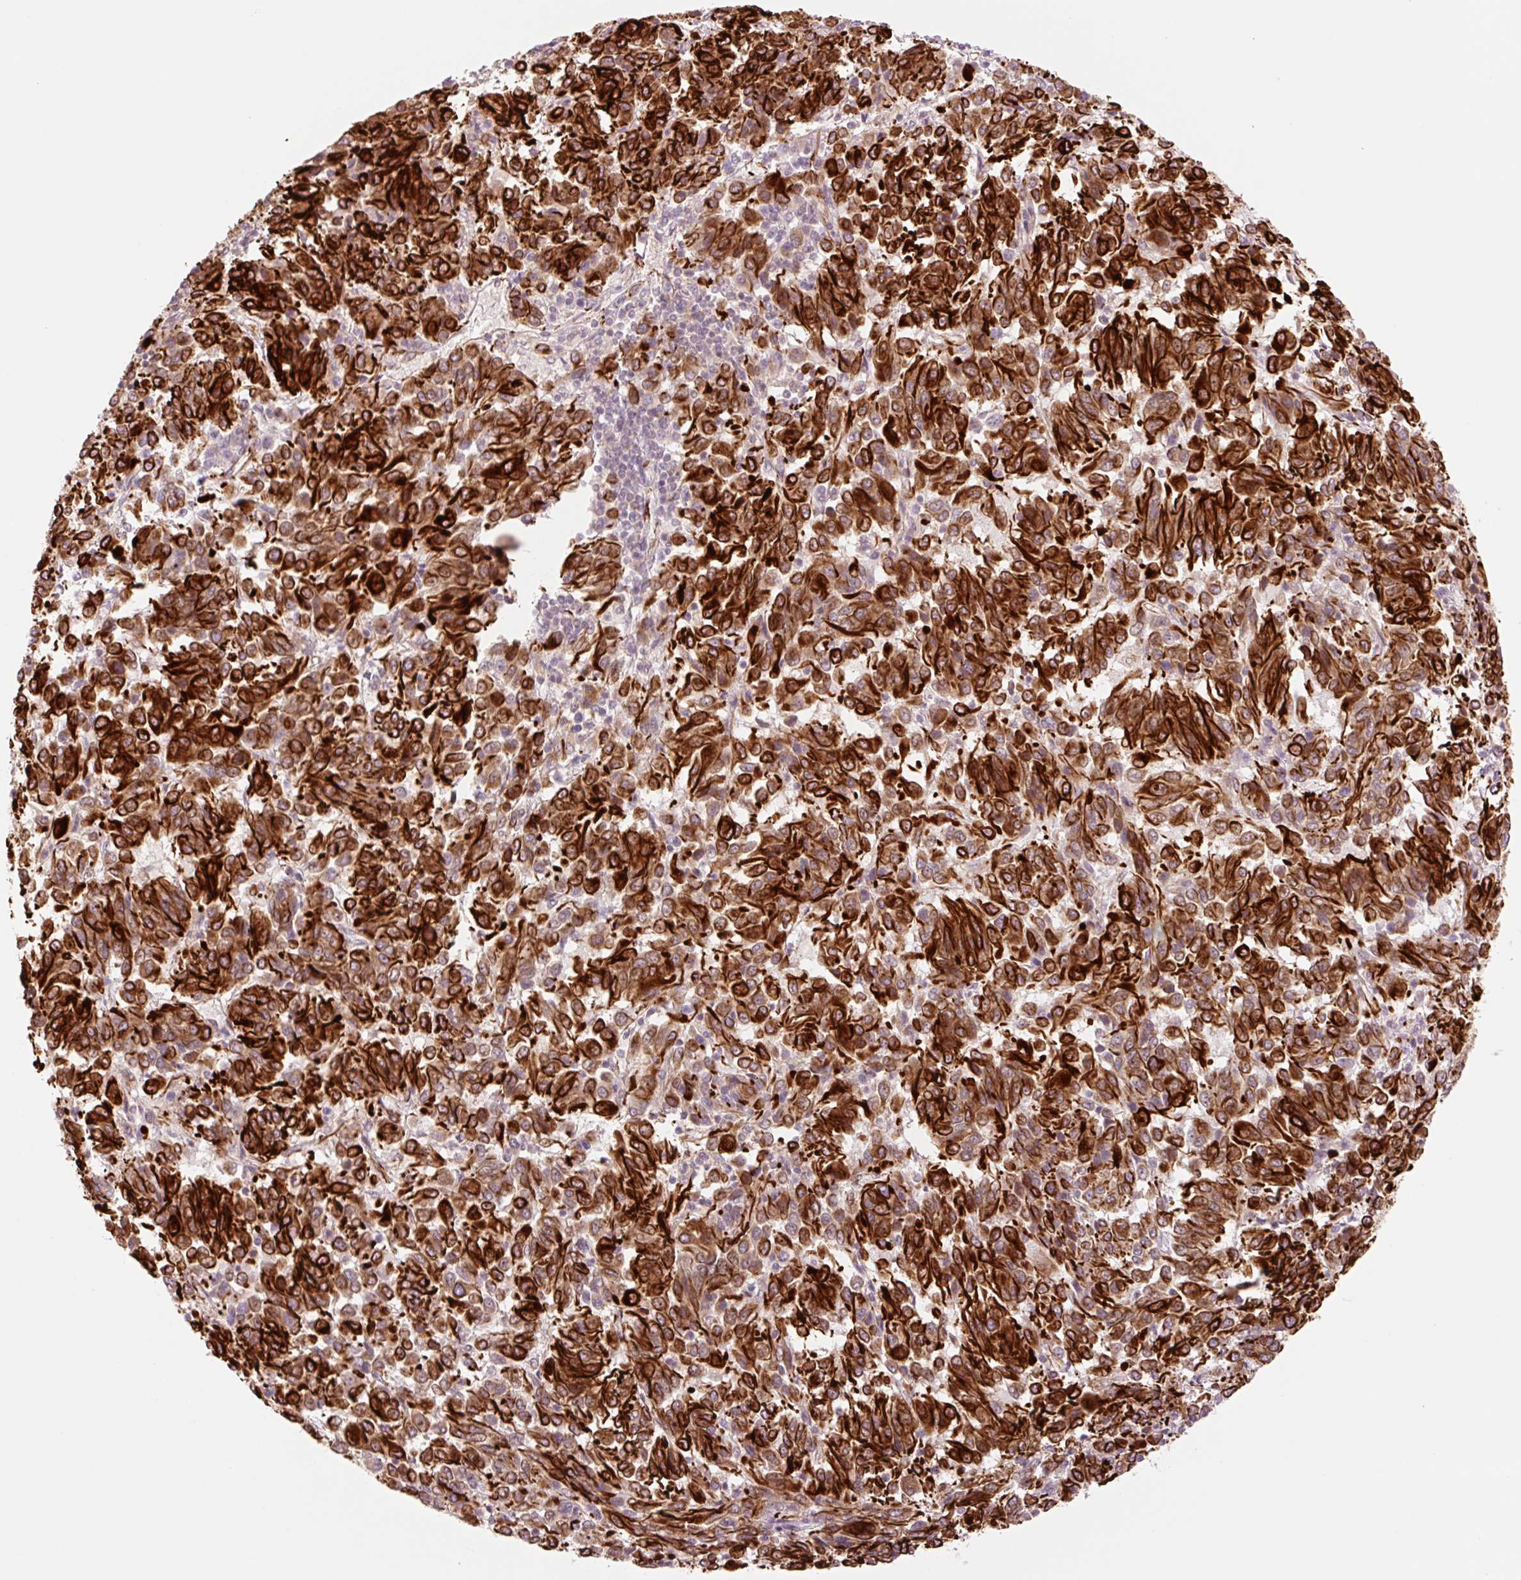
{"staining": {"intensity": "strong", "quantity": ">75%", "location": "cytoplasmic/membranous"}, "tissue": "melanoma", "cell_type": "Tumor cells", "image_type": "cancer", "snomed": [{"axis": "morphology", "description": "Malignant melanoma, Metastatic site"}, {"axis": "topography", "description": "Lung"}], "caption": "Immunohistochemical staining of human melanoma exhibits high levels of strong cytoplasmic/membranous protein positivity in approximately >75% of tumor cells.", "gene": "ZFYVE21", "patient": {"sex": "male", "age": 64}}